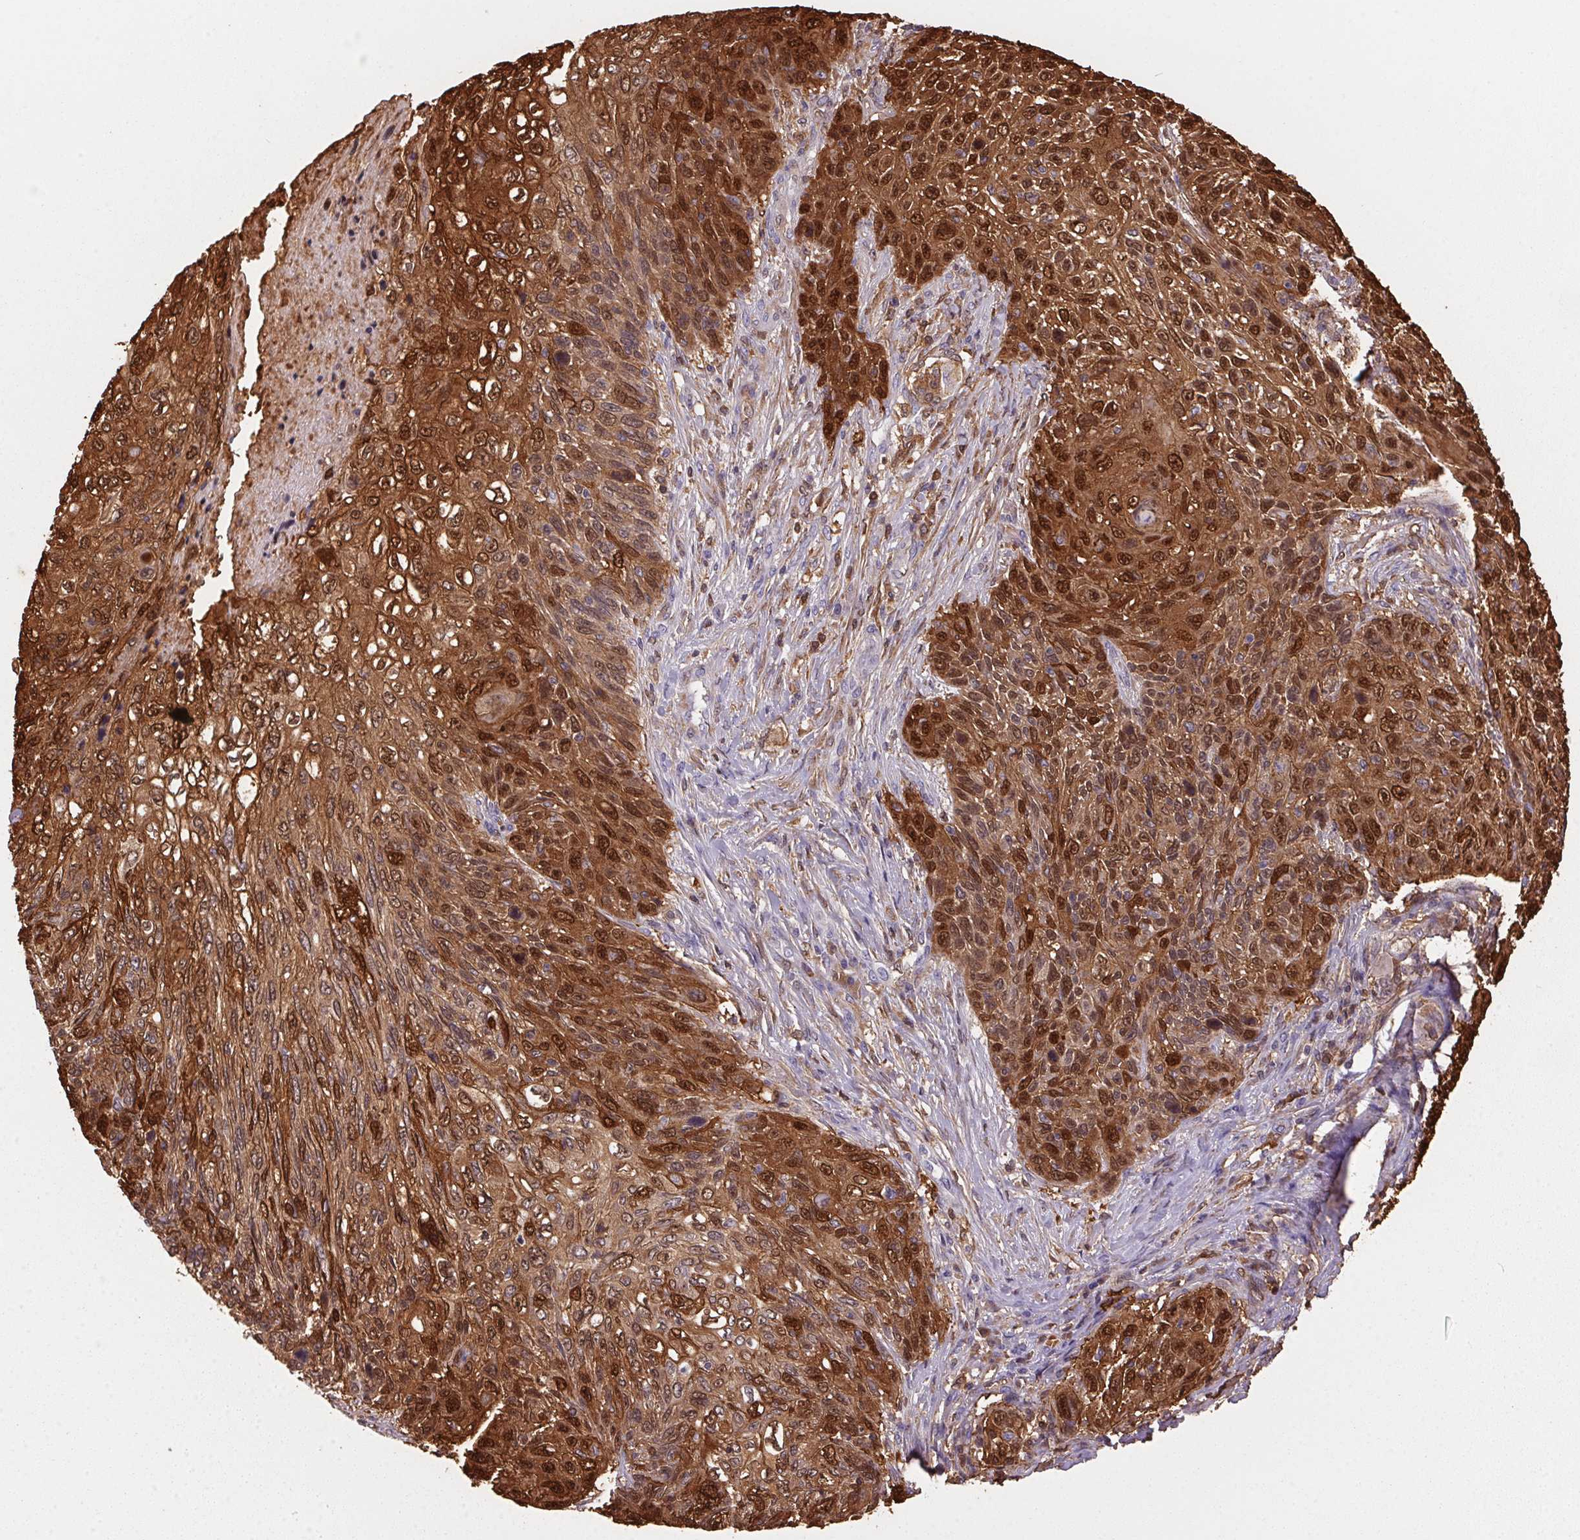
{"staining": {"intensity": "moderate", "quantity": ">75%", "location": "cytoplasmic/membranous,nuclear"}, "tissue": "skin cancer", "cell_type": "Tumor cells", "image_type": "cancer", "snomed": [{"axis": "morphology", "description": "Squamous cell carcinoma, NOS"}, {"axis": "topography", "description": "Skin"}], "caption": "This is a photomicrograph of immunohistochemistry (IHC) staining of skin cancer (squamous cell carcinoma), which shows moderate staining in the cytoplasmic/membranous and nuclear of tumor cells.", "gene": "S100A2", "patient": {"sex": "male", "age": 92}}